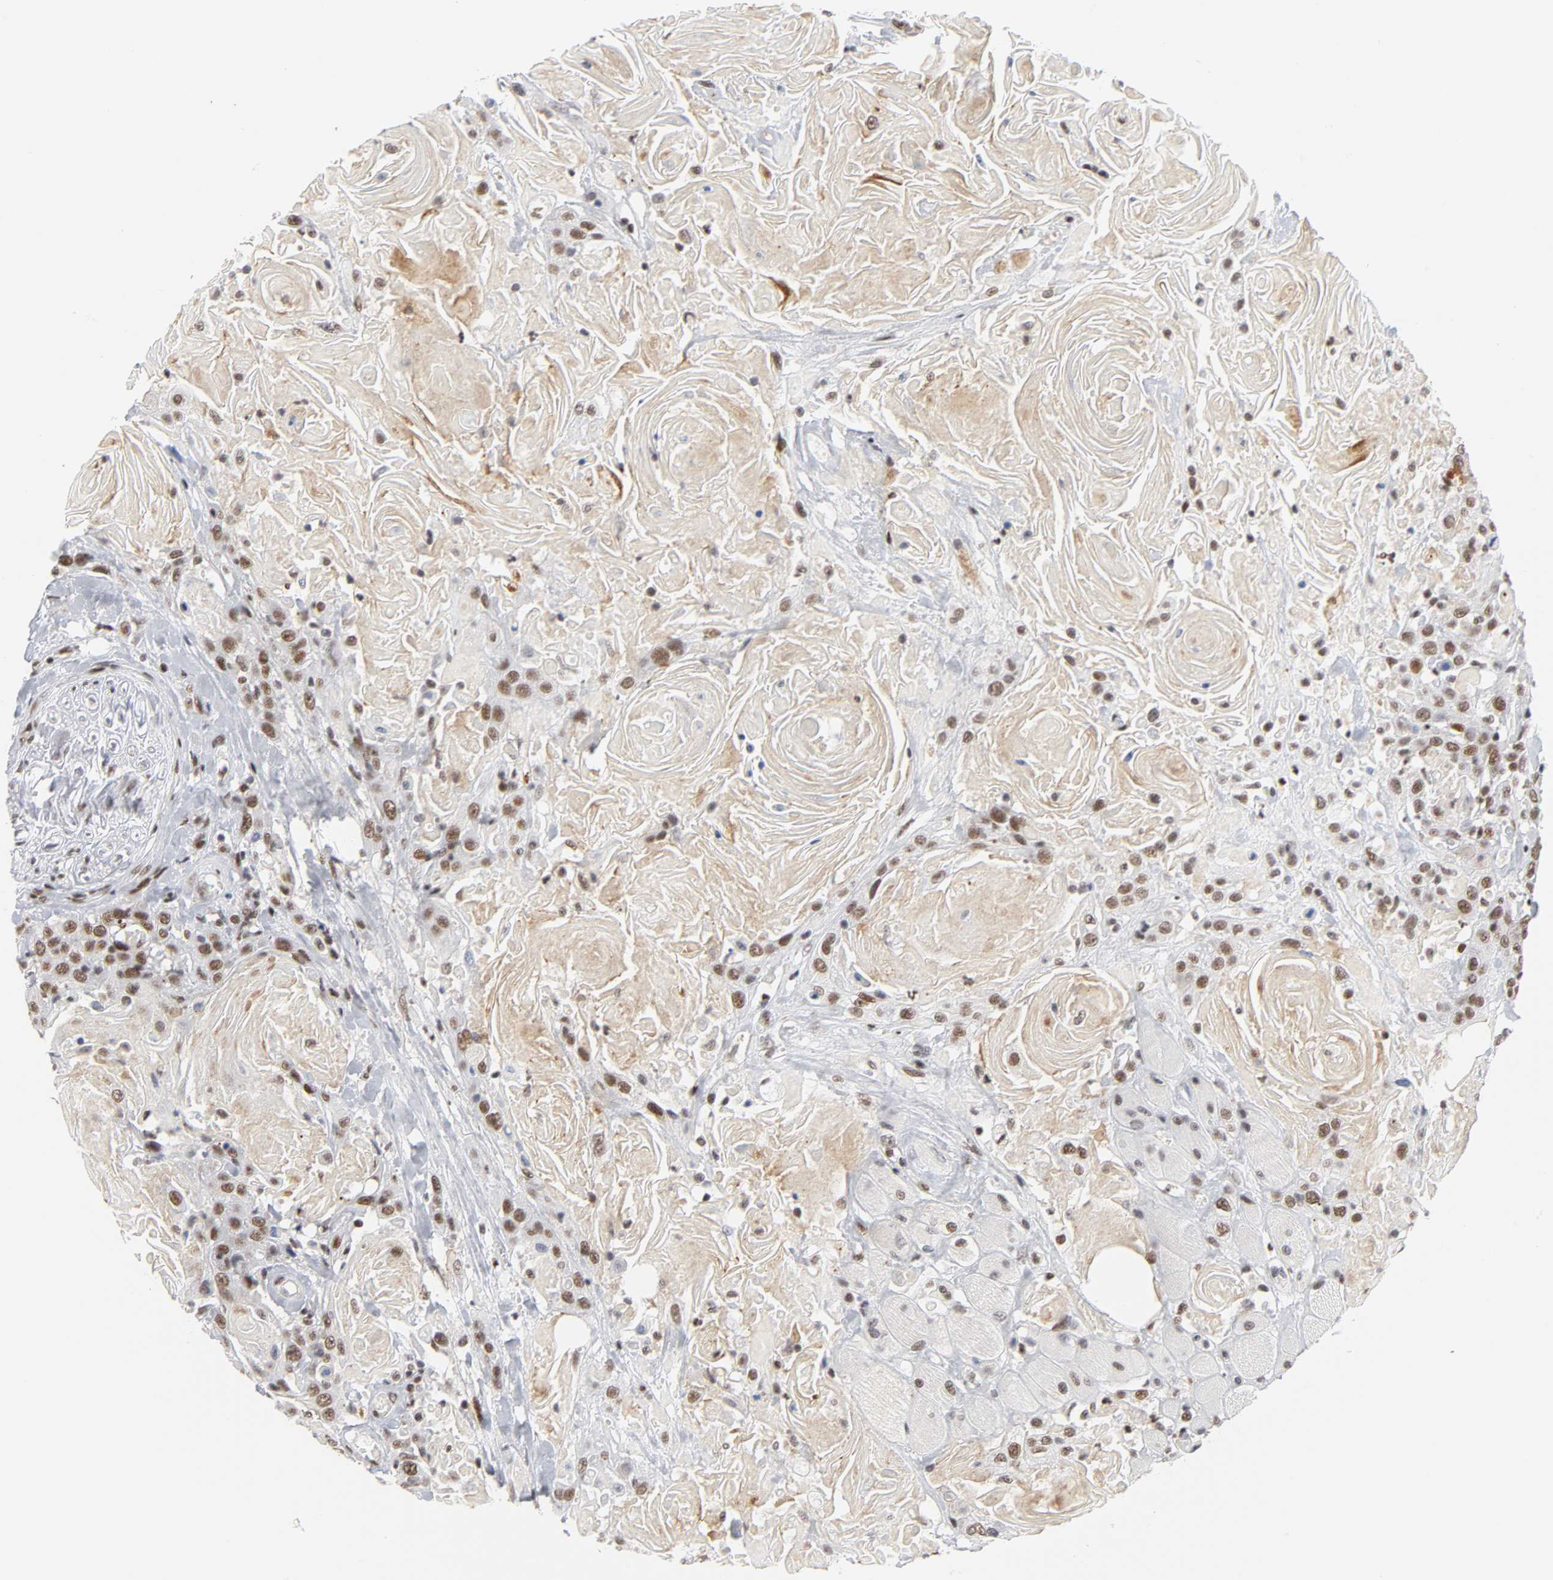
{"staining": {"intensity": "moderate", "quantity": ">75%", "location": "nuclear"}, "tissue": "head and neck cancer", "cell_type": "Tumor cells", "image_type": "cancer", "snomed": [{"axis": "morphology", "description": "Squamous cell carcinoma, NOS"}, {"axis": "topography", "description": "Head-Neck"}], "caption": "Immunohistochemistry (IHC) photomicrograph of neoplastic tissue: head and neck cancer (squamous cell carcinoma) stained using immunohistochemistry demonstrates medium levels of moderate protein expression localized specifically in the nuclear of tumor cells, appearing as a nuclear brown color.", "gene": "CREBBP", "patient": {"sex": "female", "age": 84}}